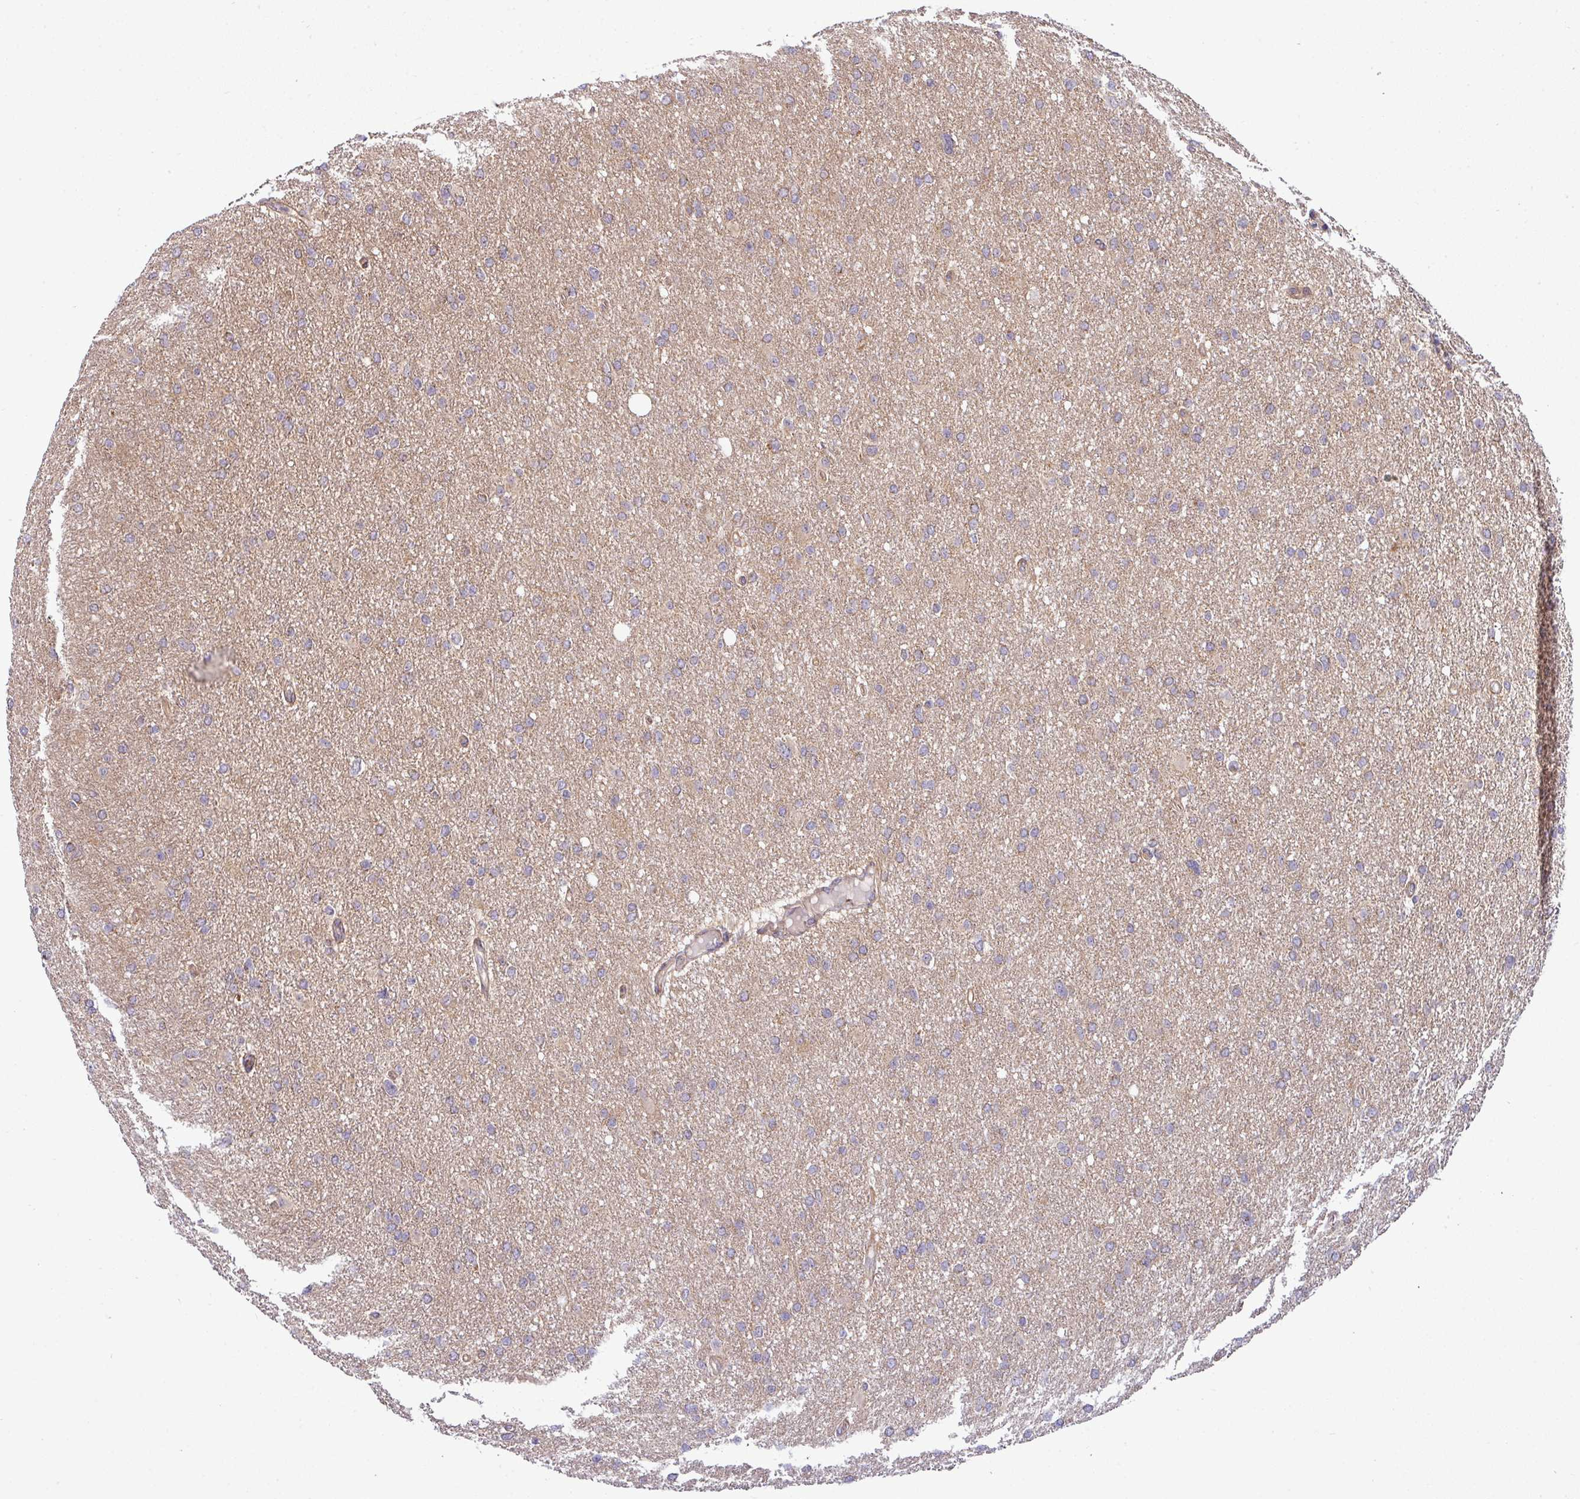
{"staining": {"intensity": "weak", "quantity": "25%-75%", "location": "cytoplasmic/membranous"}, "tissue": "glioma", "cell_type": "Tumor cells", "image_type": "cancer", "snomed": [{"axis": "morphology", "description": "Glioma, malignant, High grade"}, {"axis": "topography", "description": "Cerebral cortex"}], "caption": "Human glioma stained for a protein (brown) exhibits weak cytoplasmic/membranous positive staining in about 25%-75% of tumor cells.", "gene": "TIMMDC1", "patient": {"sex": "female", "age": 36}}